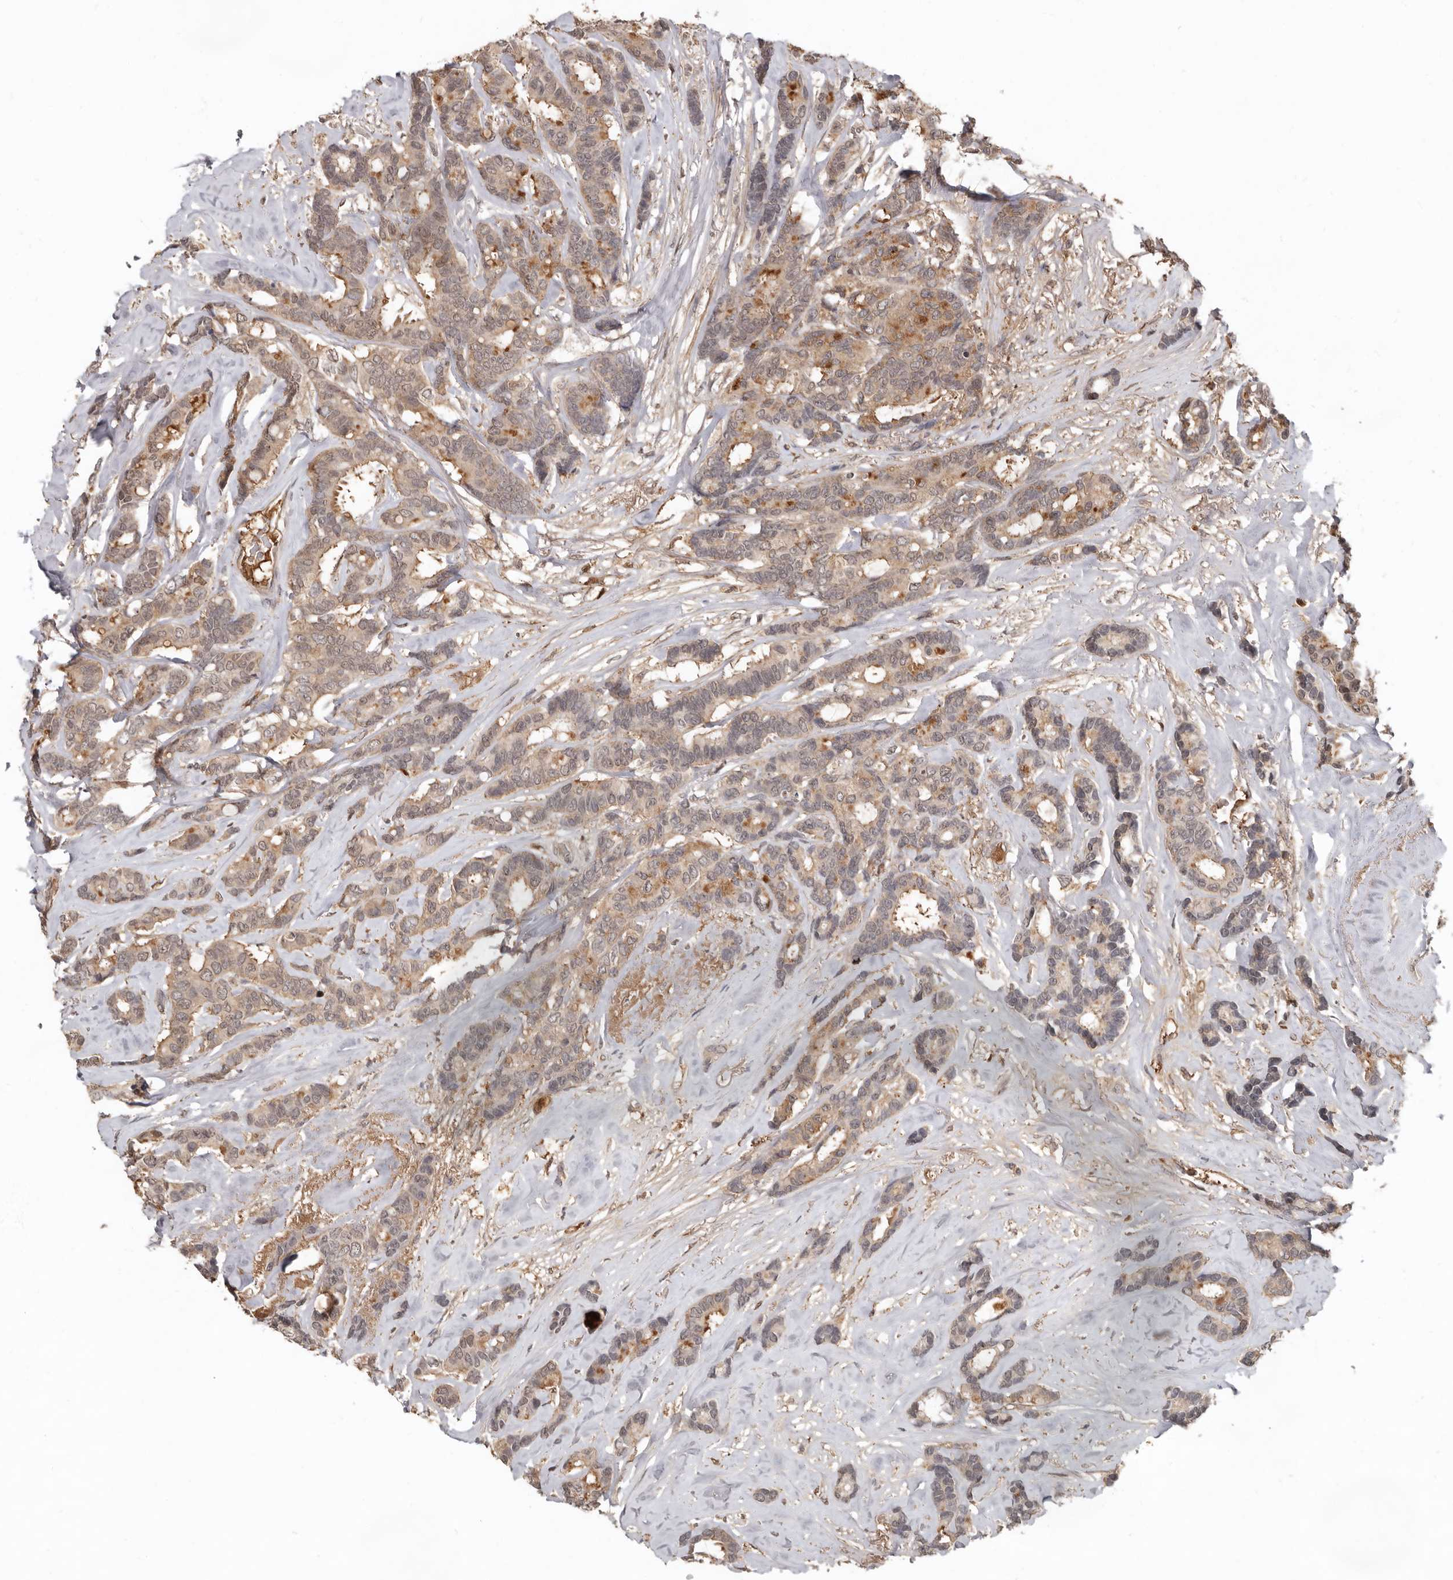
{"staining": {"intensity": "strong", "quantity": "<25%", "location": "cytoplasmic/membranous,nuclear"}, "tissue": "breast cancer", "cell_type": "Tumor cells", "image_type": "cancer", "snomed": [{"axis": "morphology", "description": "Duct carcinoma"}, {"axis": "topography", "description": "Breast"}], "caption": "The image exhibits a brown stain indicating the presence of a protein in the cytoplasmic/membranous and nuclear of tumor cells in breast cancer (intraductal carcinoma). The protein of interest is shown in brown color, while the nuclei are stained blue.", "gene": "LRGUK", "patient": {"sex": "female", "age": 87}}